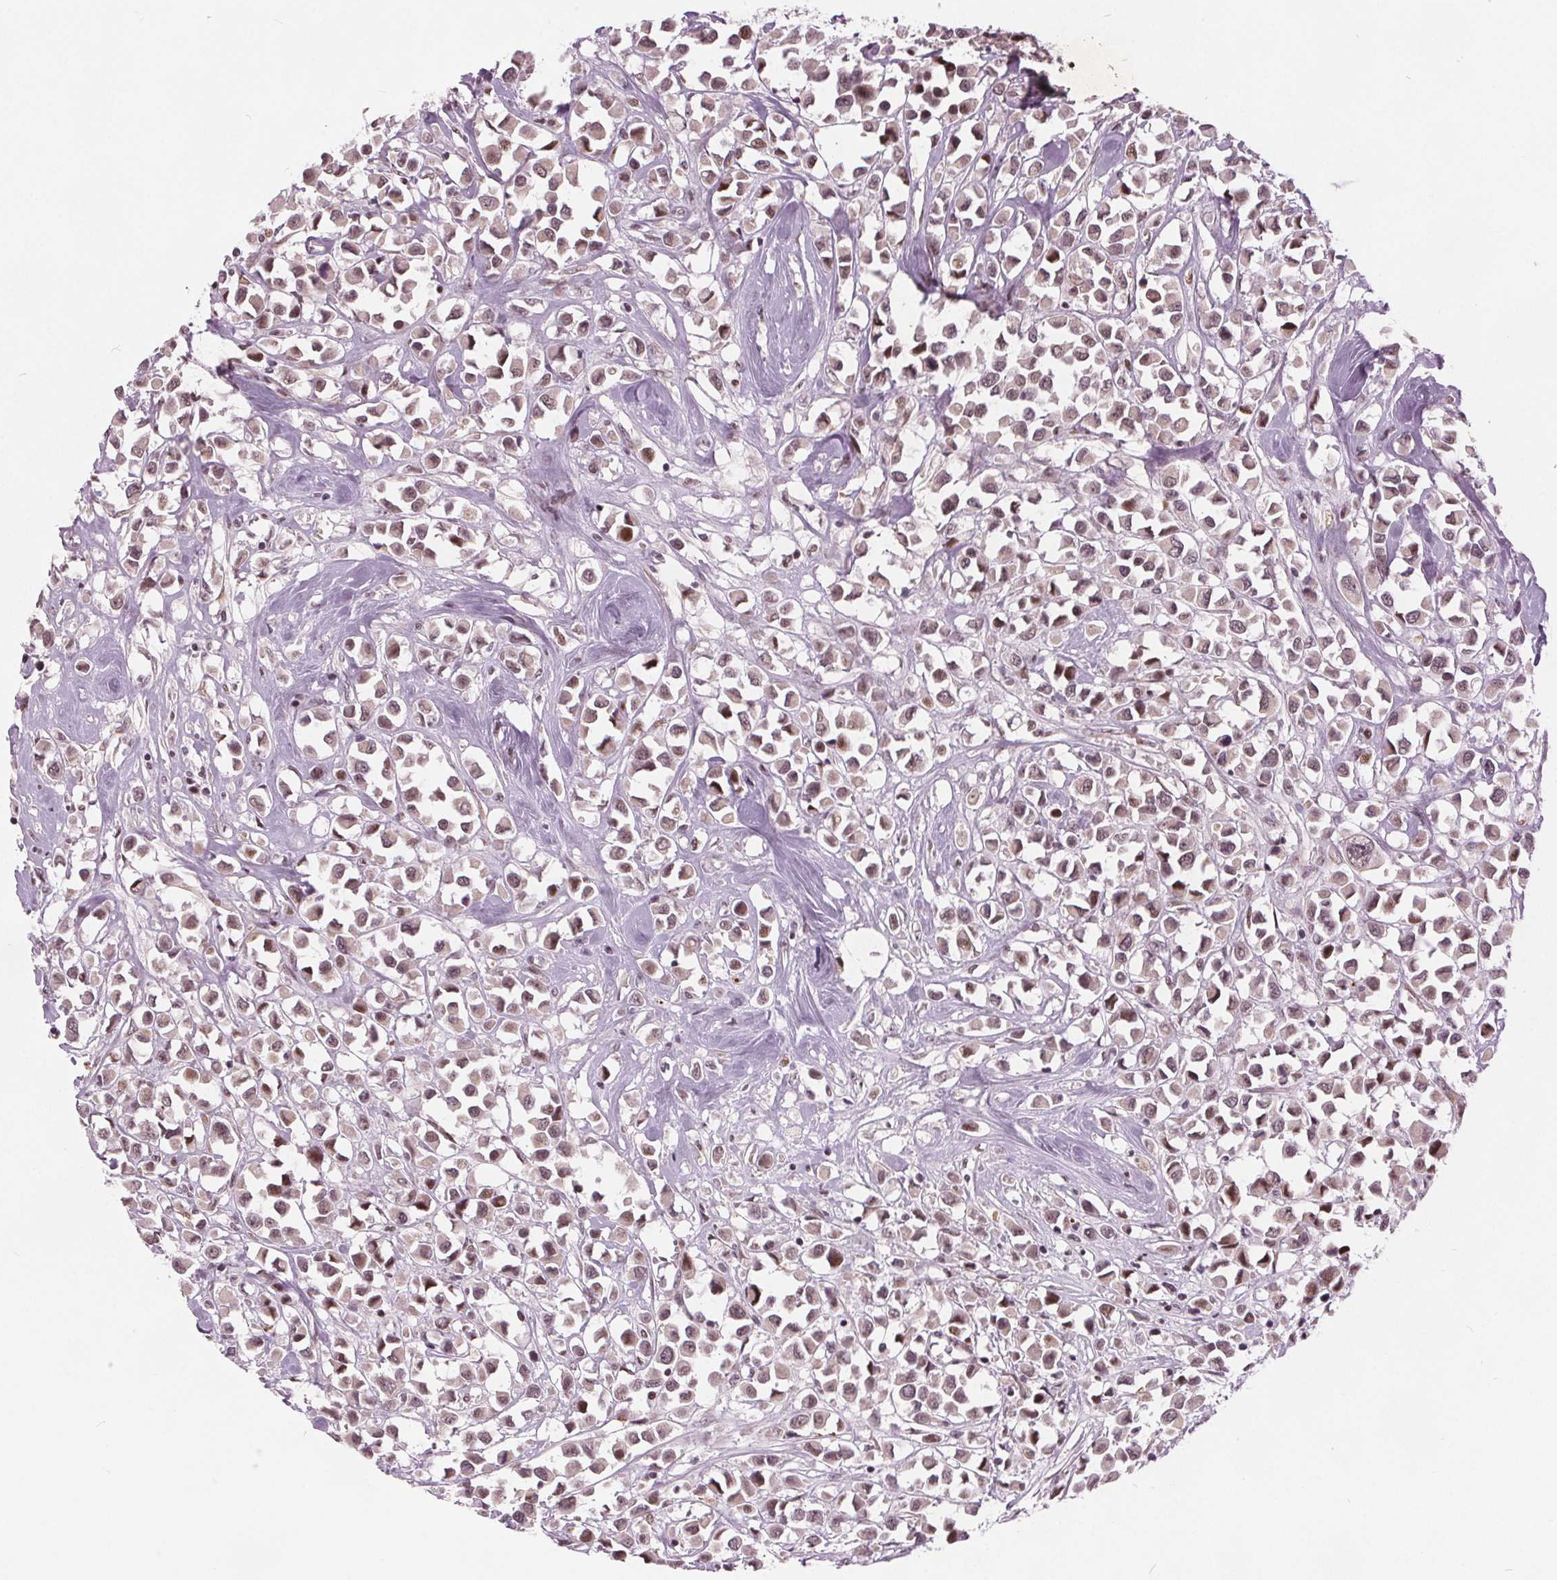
{"staining": {"intensity": "moderate", "quantity": ">75%", "location": "nuclear"}, "tissue": "breast cancer", "cell_type": "Tumor cells", "image_type": "cancer", "snomed": [{"axis": "morphology", "description": "Duct carcinoma"}, {"axis": "topography", "description": "Breast"}], "caption": "Brown immunohistochemical staining in human breast infiltrating ductal carcinoma demonstrates moderate nuclear positivity in about >75% of tumor cells. (Brightfield microscopy of DAB IHC at high magnification).", "gene": "TTC34", "patient": {"sex": "female", "age": 61}}